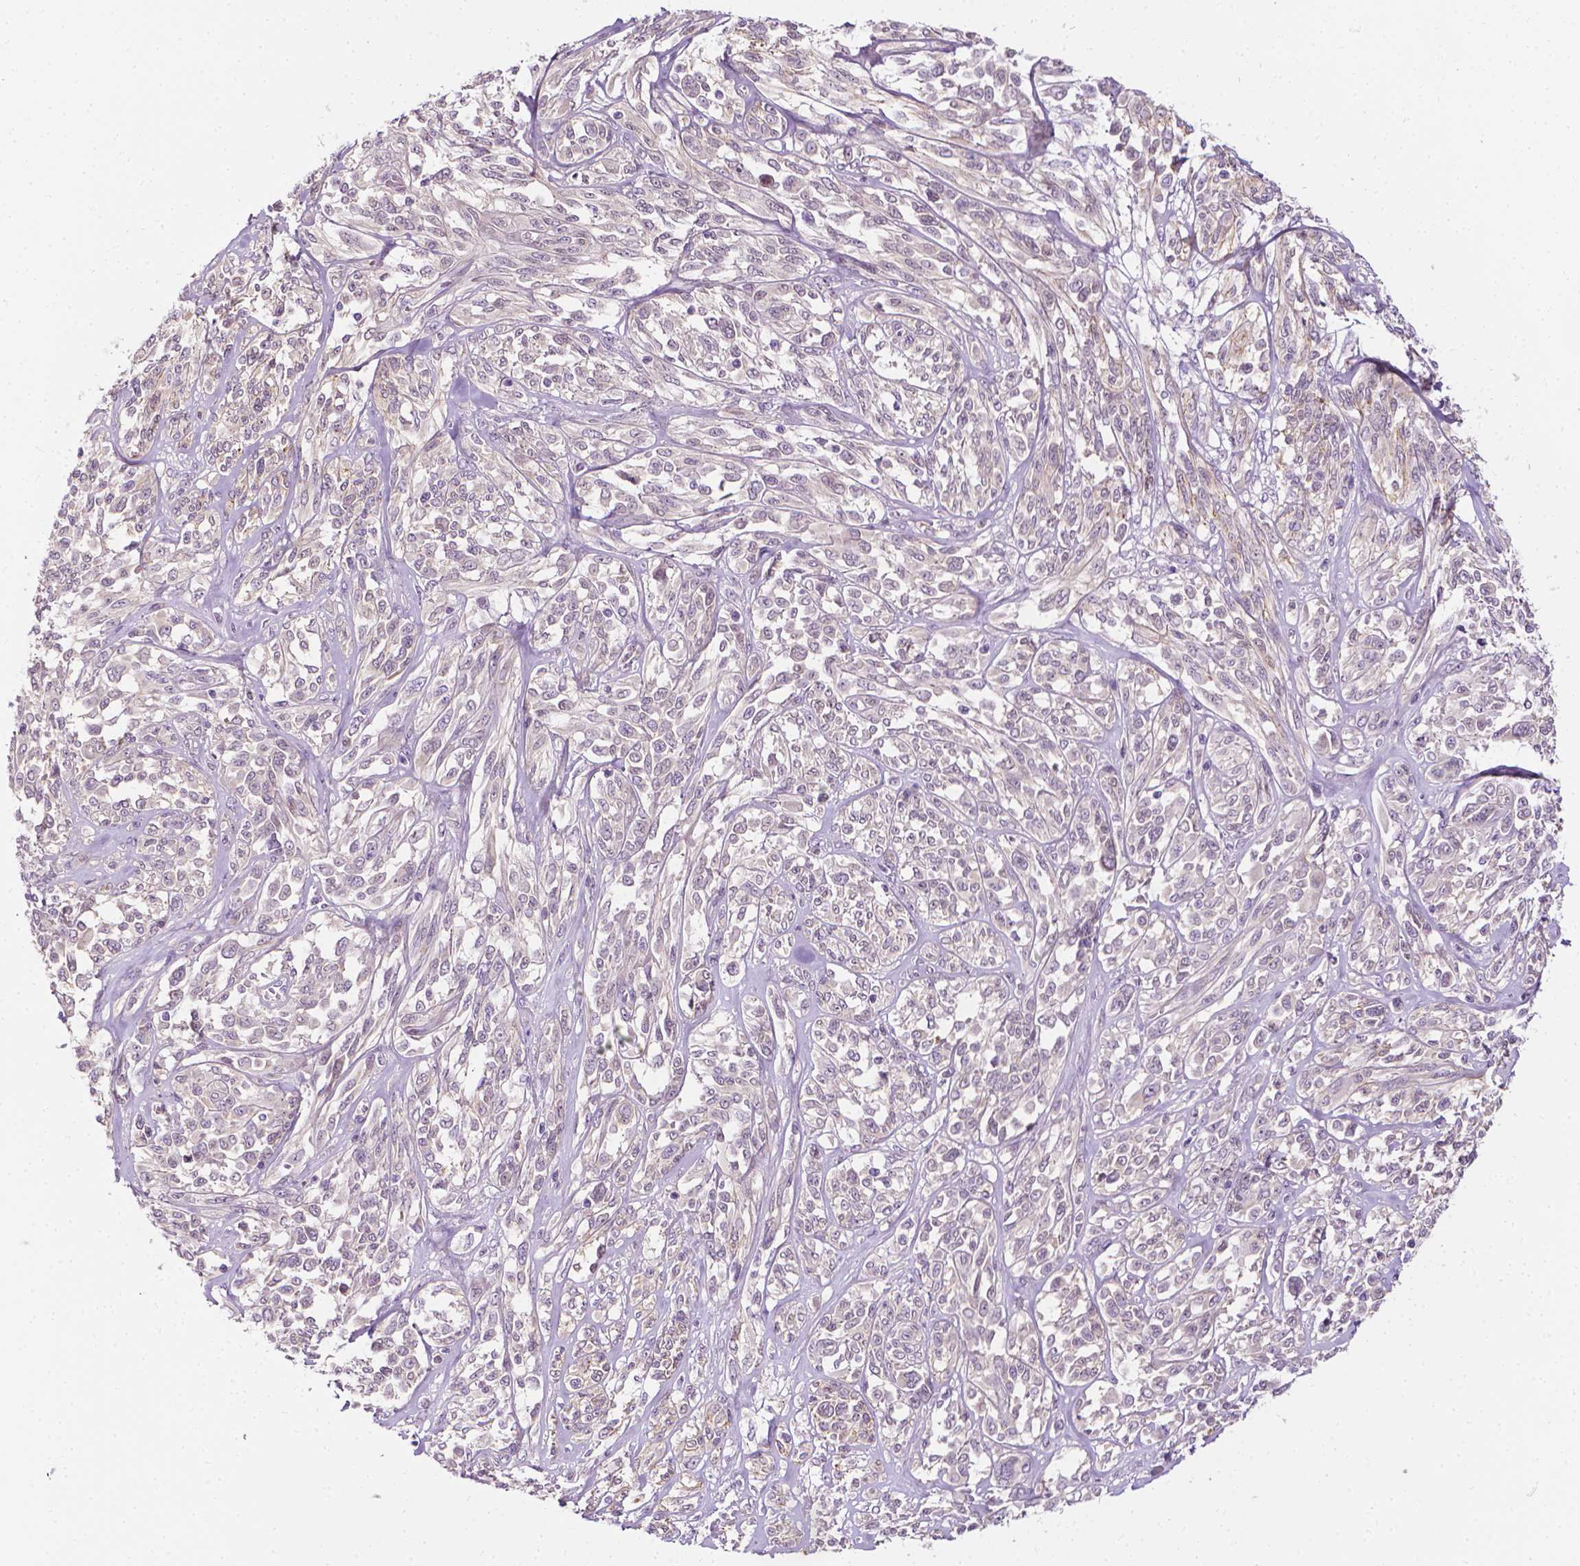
{"staining": {"intensity": "negative", "quantity": "none", "location": "none"}, "tissue": "melanoma", "cell_type": "Tumor cells", "image_type": "cancer", "snomed": [{"axis": "morphology", "description": "Malignant melanoma, NOS"}, {"axis": "topography", "description": "Skin"}], "caption": "Tumor cells are negative for brown protein staining in malignant melanoma.", "gene": "MCOLN3", "patient": {"sex": "female", "age": 91}}